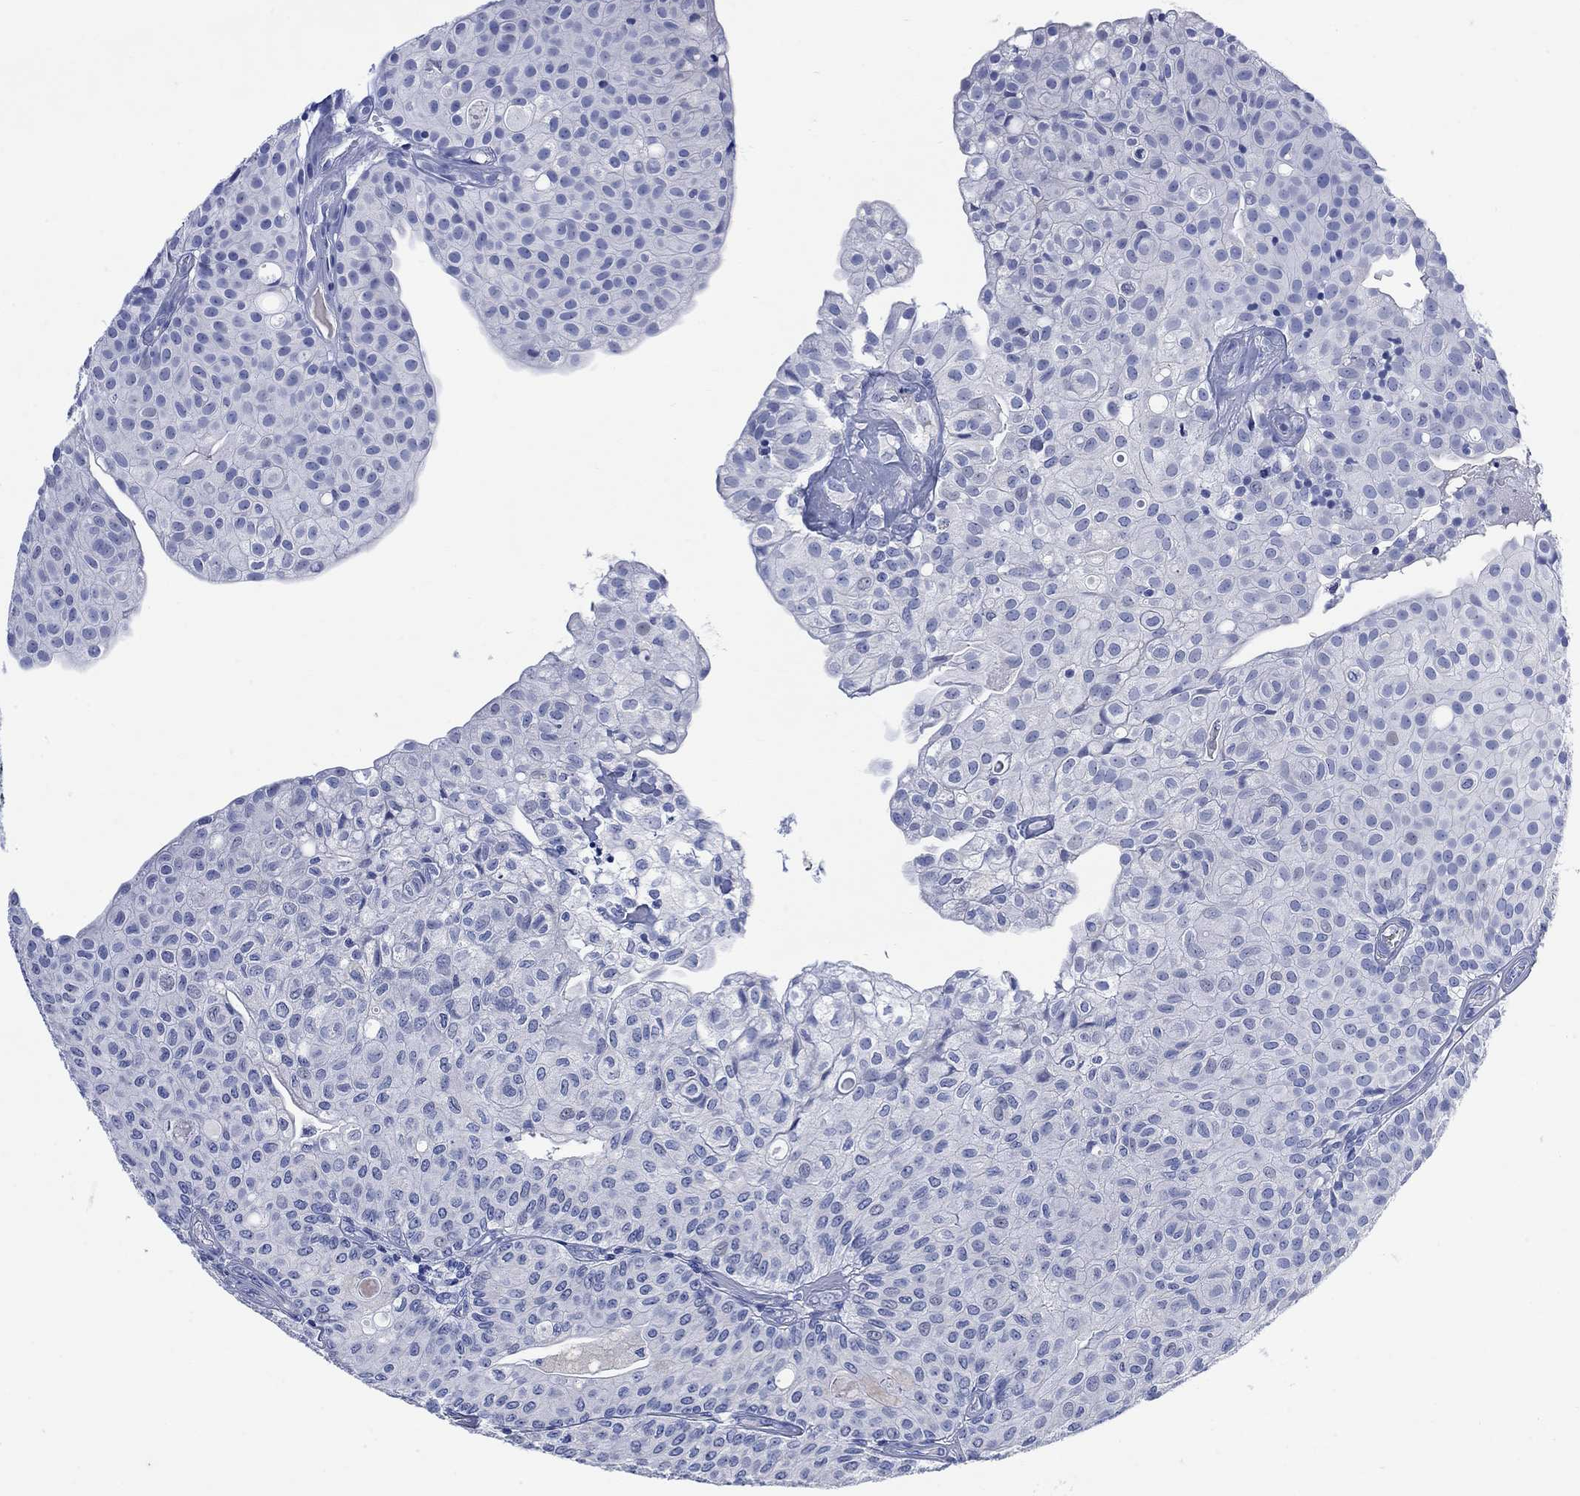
{"staining": {"intensity": "negative", "quantity": "none", "location": "none"}, "tissue": "urothelial cancer", "cell_type": "Tumor cells", "image_type": "cancer", "snomed": [{"axis": "morphology", "description": "Urothelial carcinoma, Low grade"}, {"axis": "topography", "description": "Urinary bladder"}], "caption": "Immunohistochemistry of human urothelial cancer exhibits no staining in tumor cells.", "gene": "FBP2", "patient": {"sex": "male", "age": 89}}